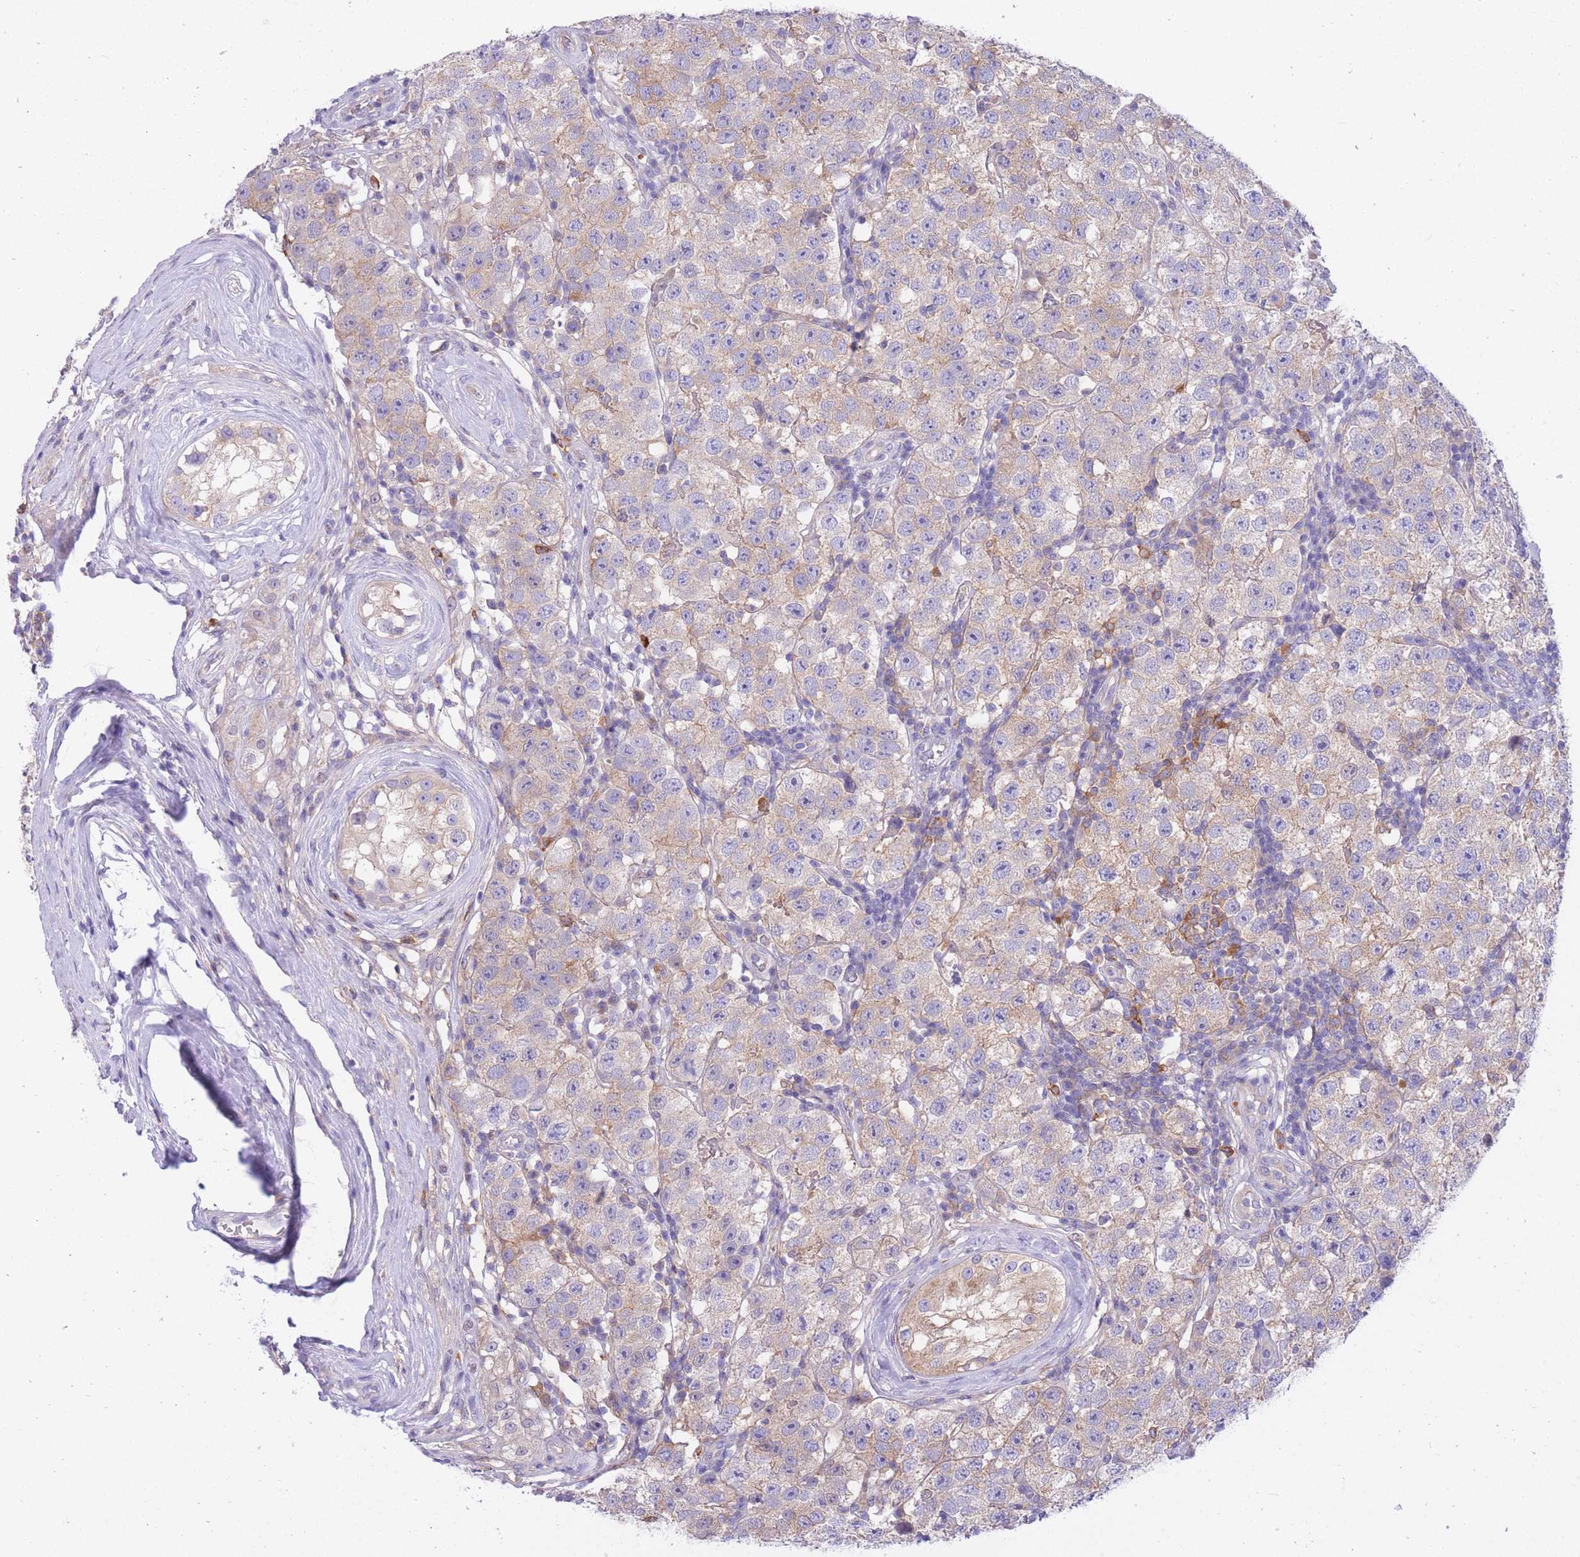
{"staining": {"intensity": "weak", "quantity": "<25%", "location": "cytoplasmic/membranous"}, "tissue": "testis cancer", "cell_type": "Tumor cells", "image_type": "cancer", "snomed": [{"axis": "morphology", "description": "Seminoma, NOS"}, {"axis": "topography", "description": "Testis"}], "caption": "Immunohistochemistry (IHC) micrograph of neoplastic tissue: seminoma (testis) stained with DAB demonstrates no significant protein positivity in tumor cells.", "gene": "NAMPT", "patient": {"sex": "male", "age": 34}}